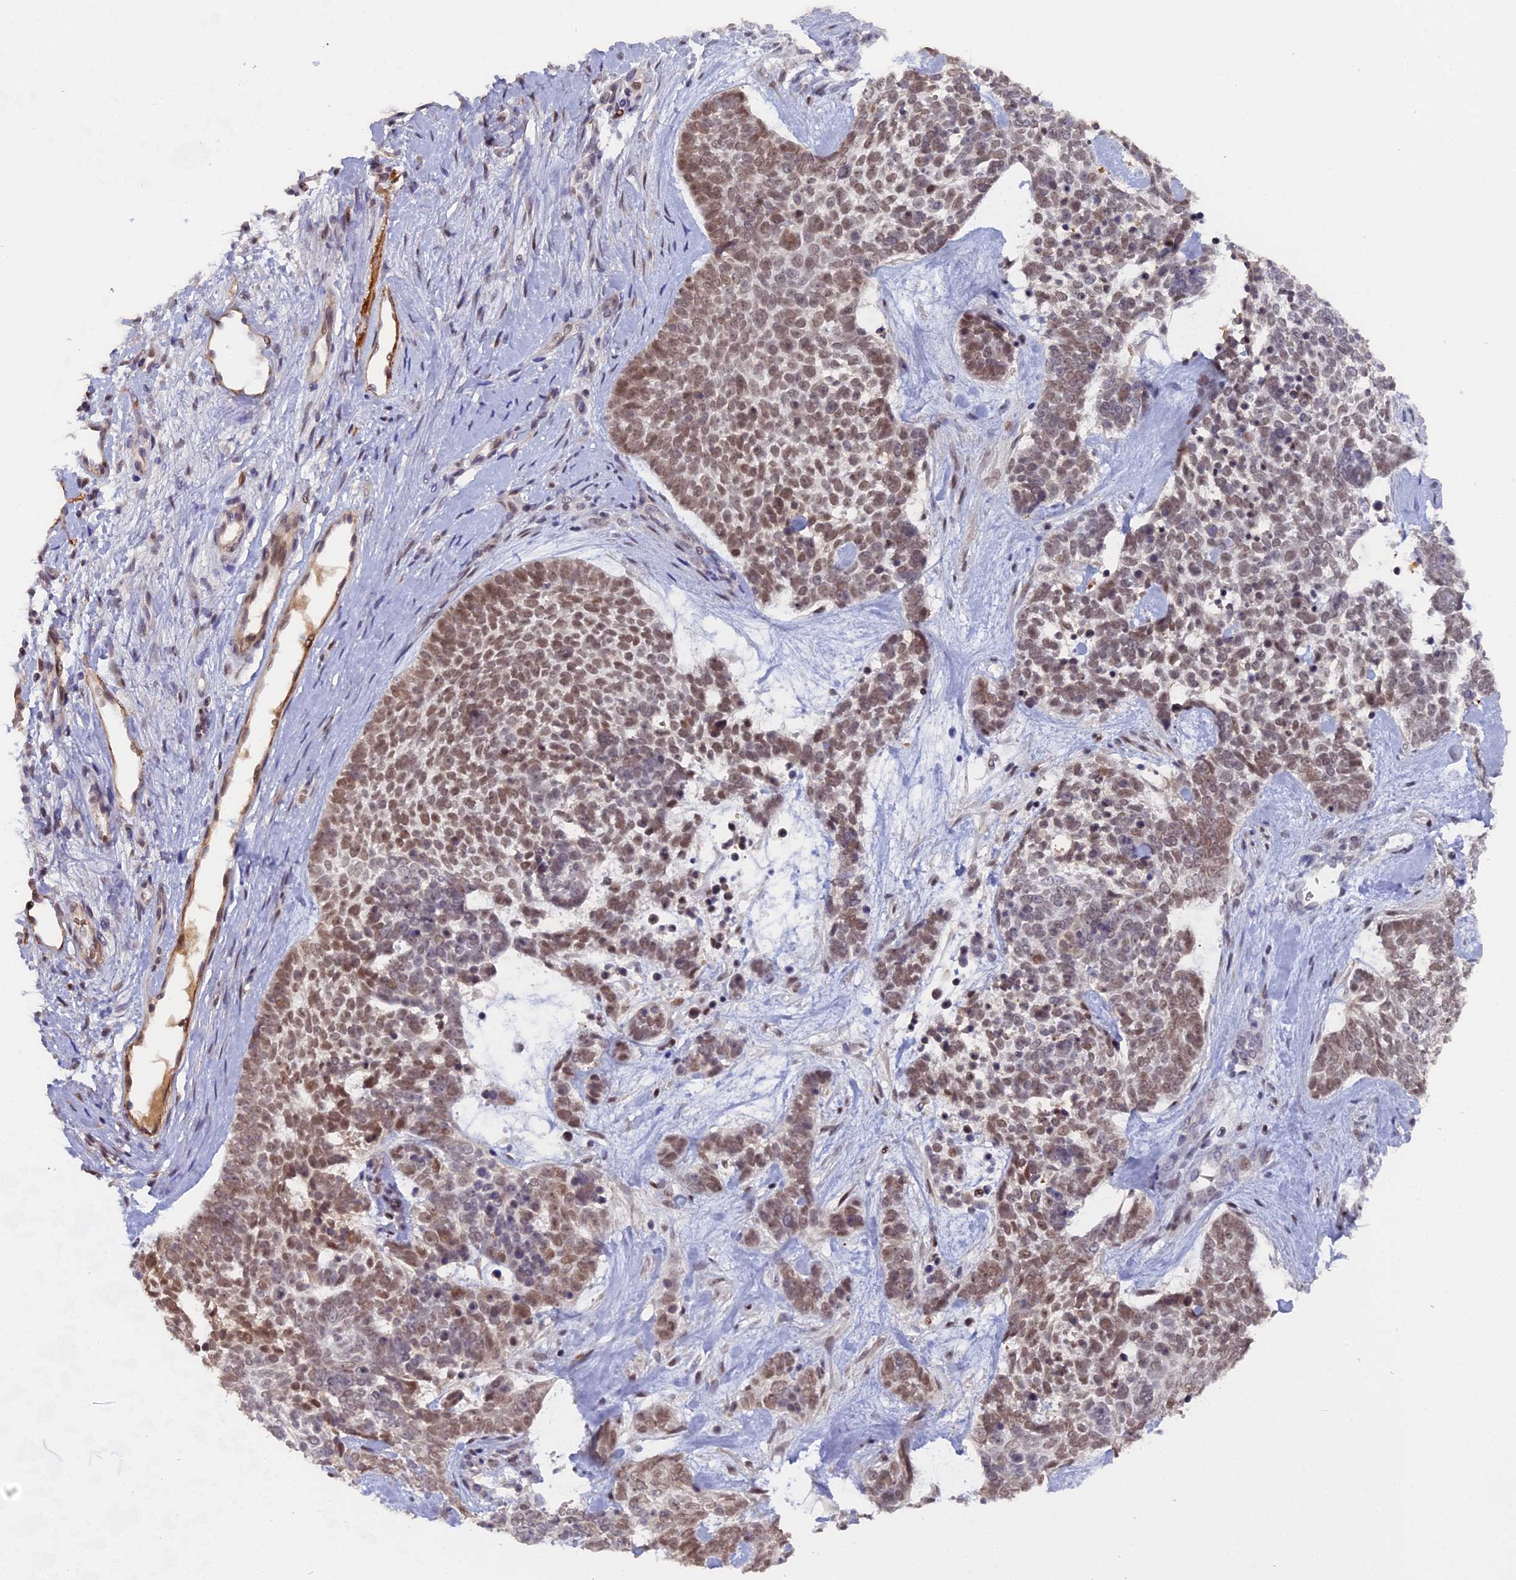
{"staining": {"intensity": "moderate", "quantity": ">75%", "location": "nuclear"}, "tissue": "skin cancer", "cell_type": "Tumor cells", "image_type": "cancer", "snomed": [{"axis": "morphology", "description": "Basal cell carcinoma"}, {"axis": "topography", "description": "Skin"}], "caption": "Basal cell carcinoma (skin) stained with a brown dye displays moderate nuclear positive positivity in about >75% of tumor cells.", "gene": "PYGO1", "patient": {"sex": "female", "age": 81}}